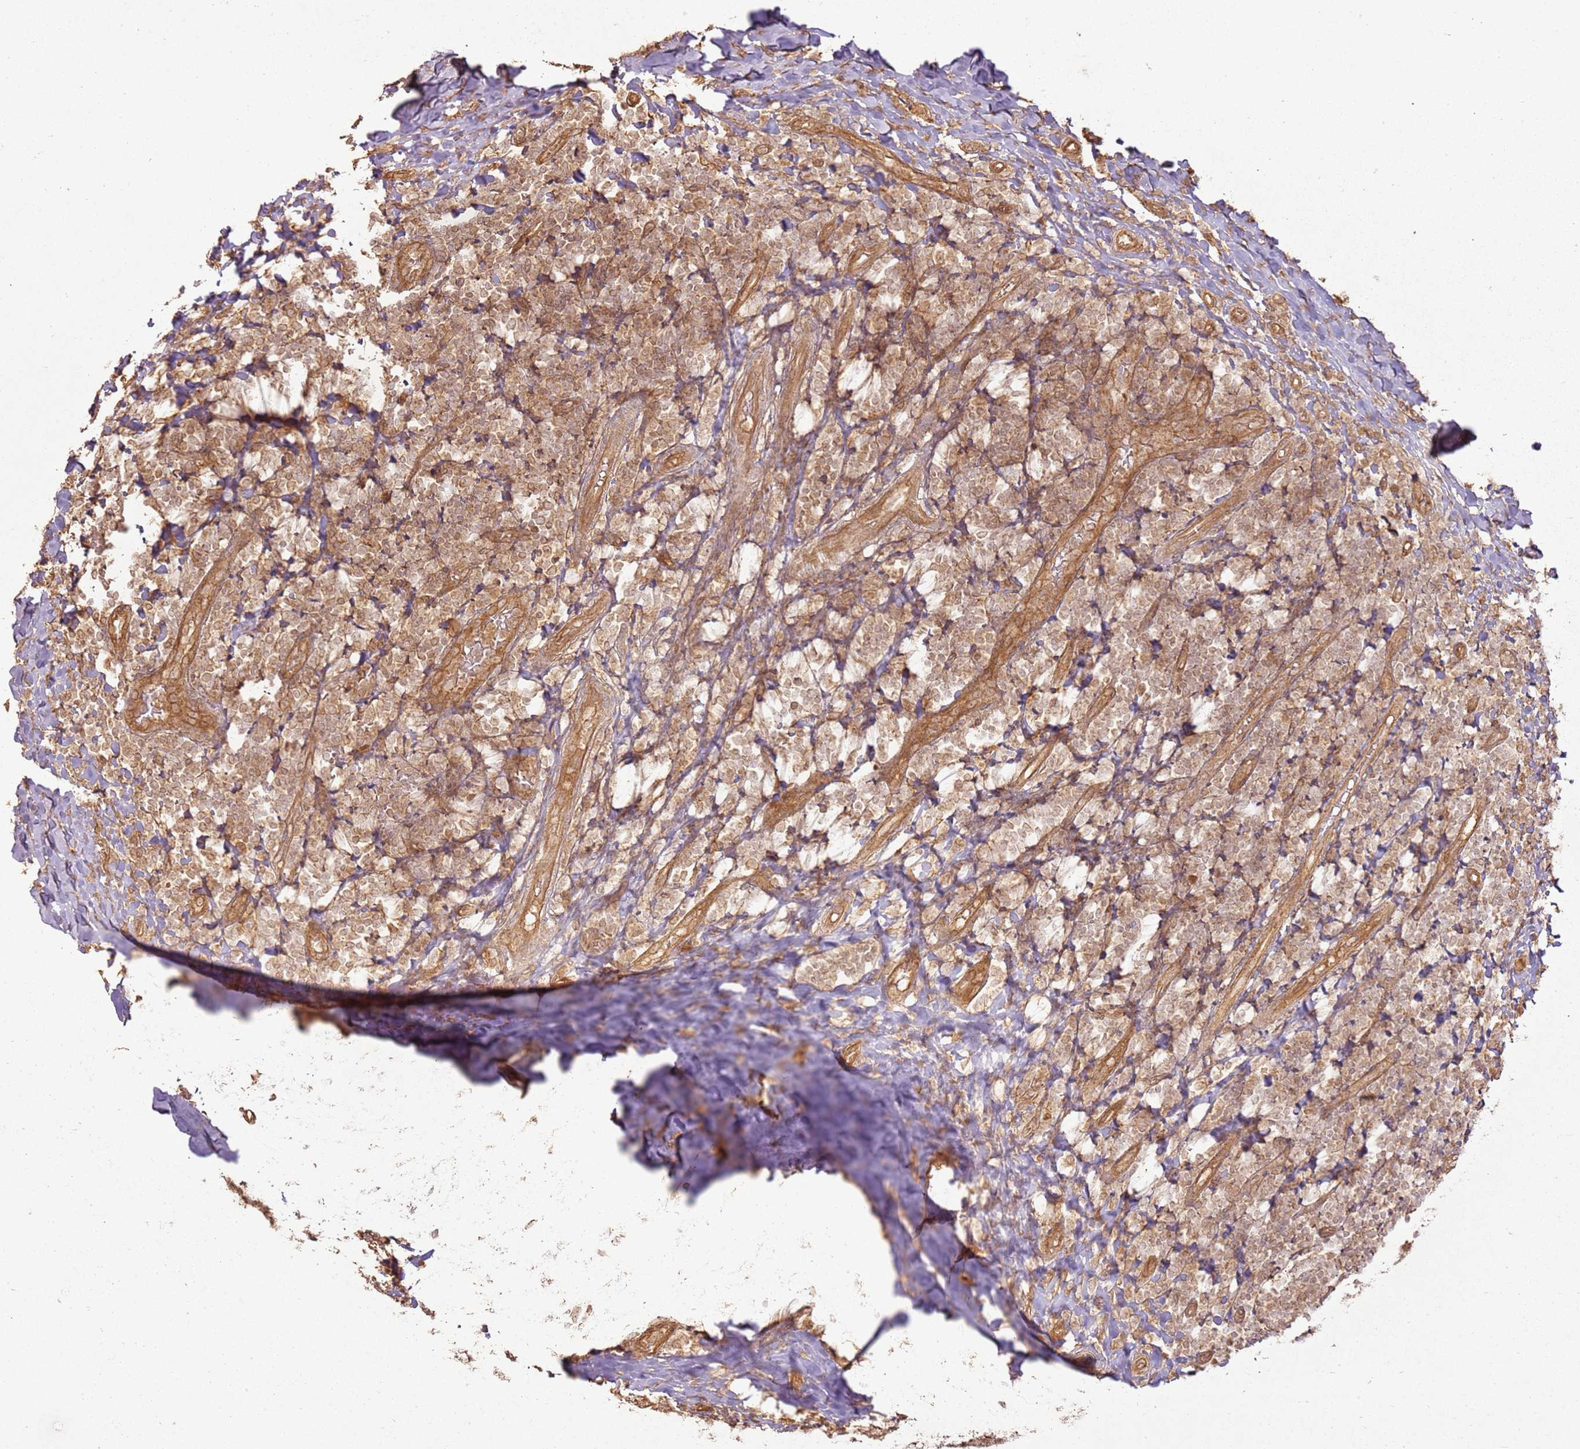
{"staining": {"intensity": "moderate", "quantity": ">75%", "location": "cytoplasmic/membranous"}, "tissue": "tonsil", "cell_type": "Germinal center cells", "image_type": "normal", "snomed": [{"axis": "morphology", "description": "Normal tissue, NOS"}, {"axis": "topography", "description": "Tonsil"}], "caption": "This photomicrograph reveals IHC staining of benign tonsil, with medium moderate cytoplasmic/membranous staining in approximately >75% of germinal center cells.", "gene": "ZNF776", "patient": {"sex": "female", "age": 19}}